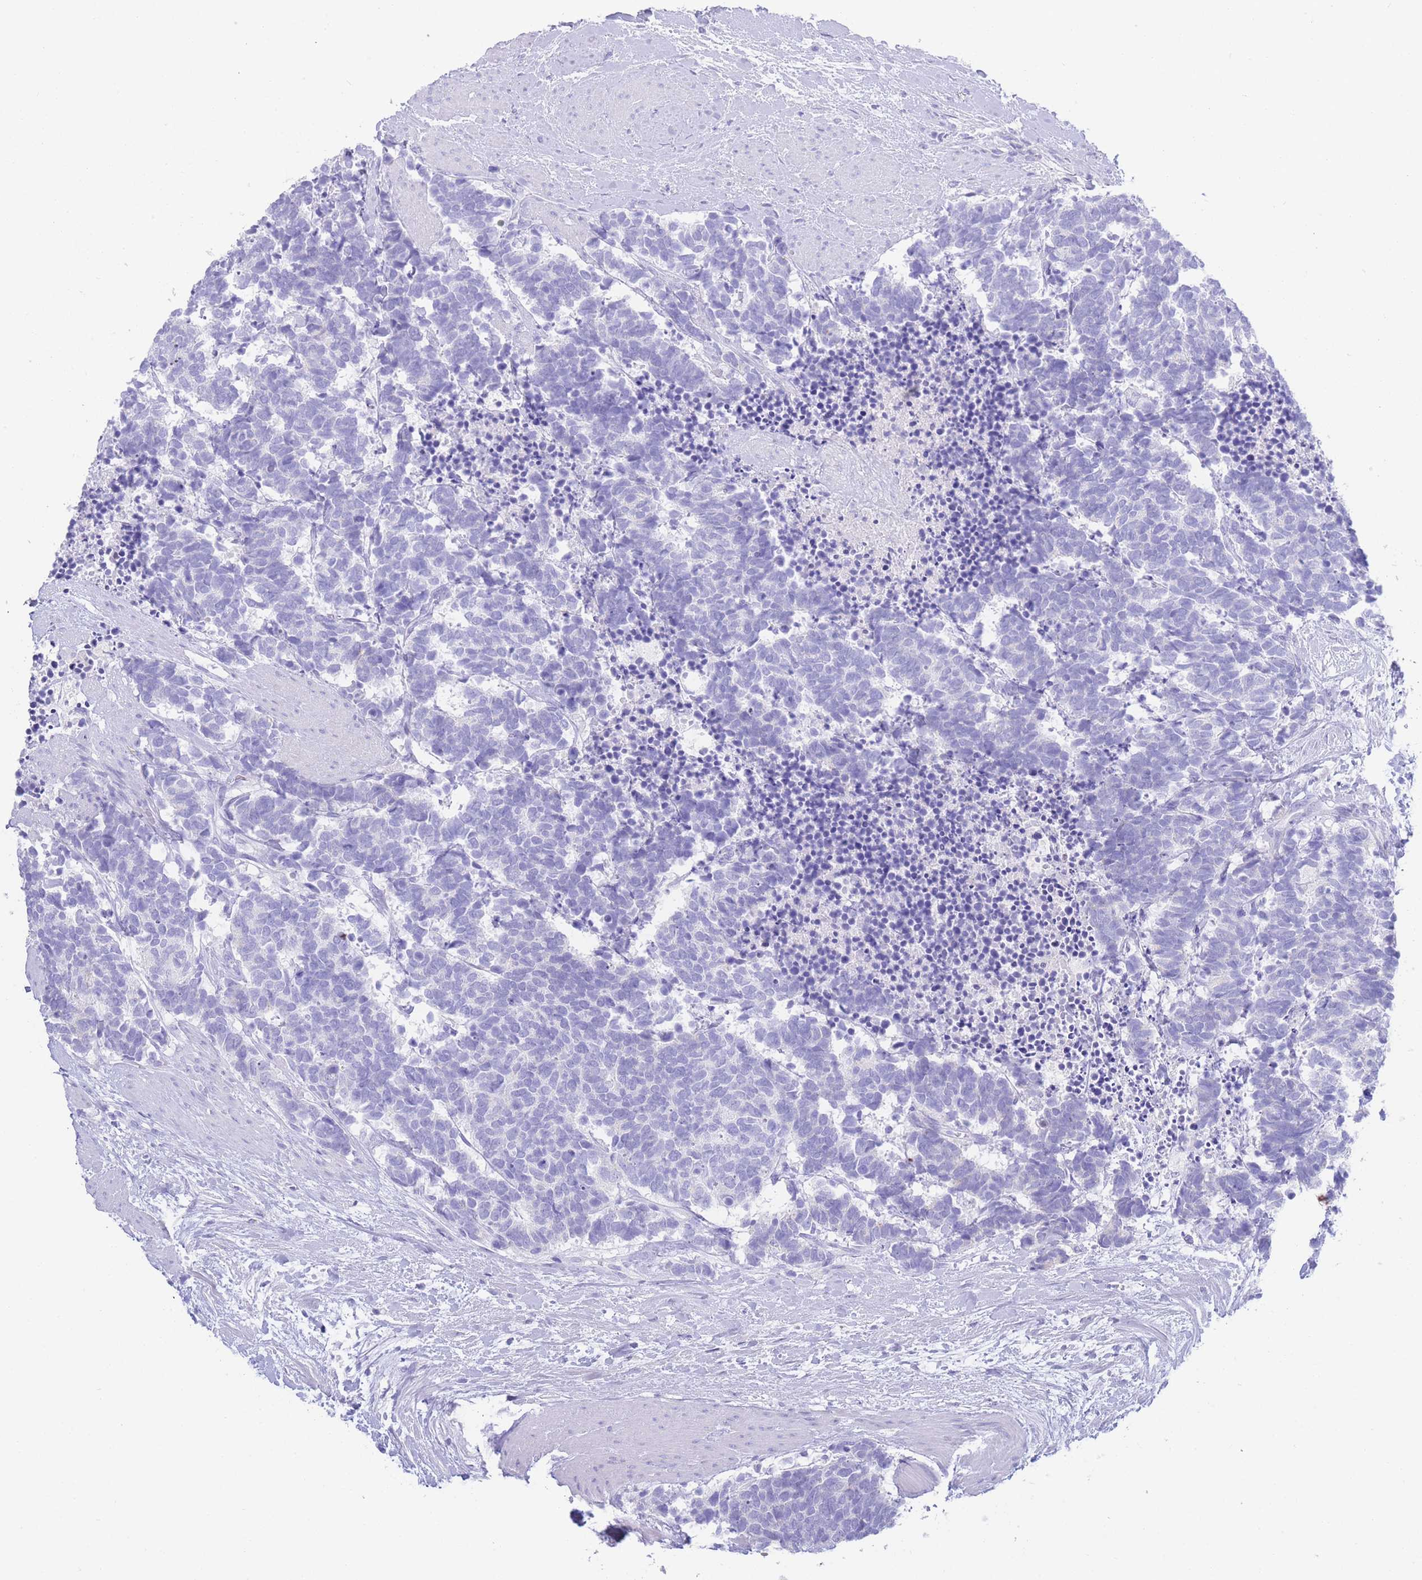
{"staining": {"intensity": "negative", "quantity": "none", "location": "none"}, "tissue": "carcinoid", "cell_type": "Tumor cells", "image_type": "cancer", "snomed": [{"axis": "morphology", "description": "Carcinoma, NOS"}, {"axis": "morphology", "description": "Carcinoid, malignant, NOS"}, {"axis": "topography", "description": "Prostate"}], "caption": "A micrograph of carcinoma stained for a protein shows no brown staining in tumor cells.", "gene": "LRRC37A", "patient": {"sex": "male", "age": 57}}